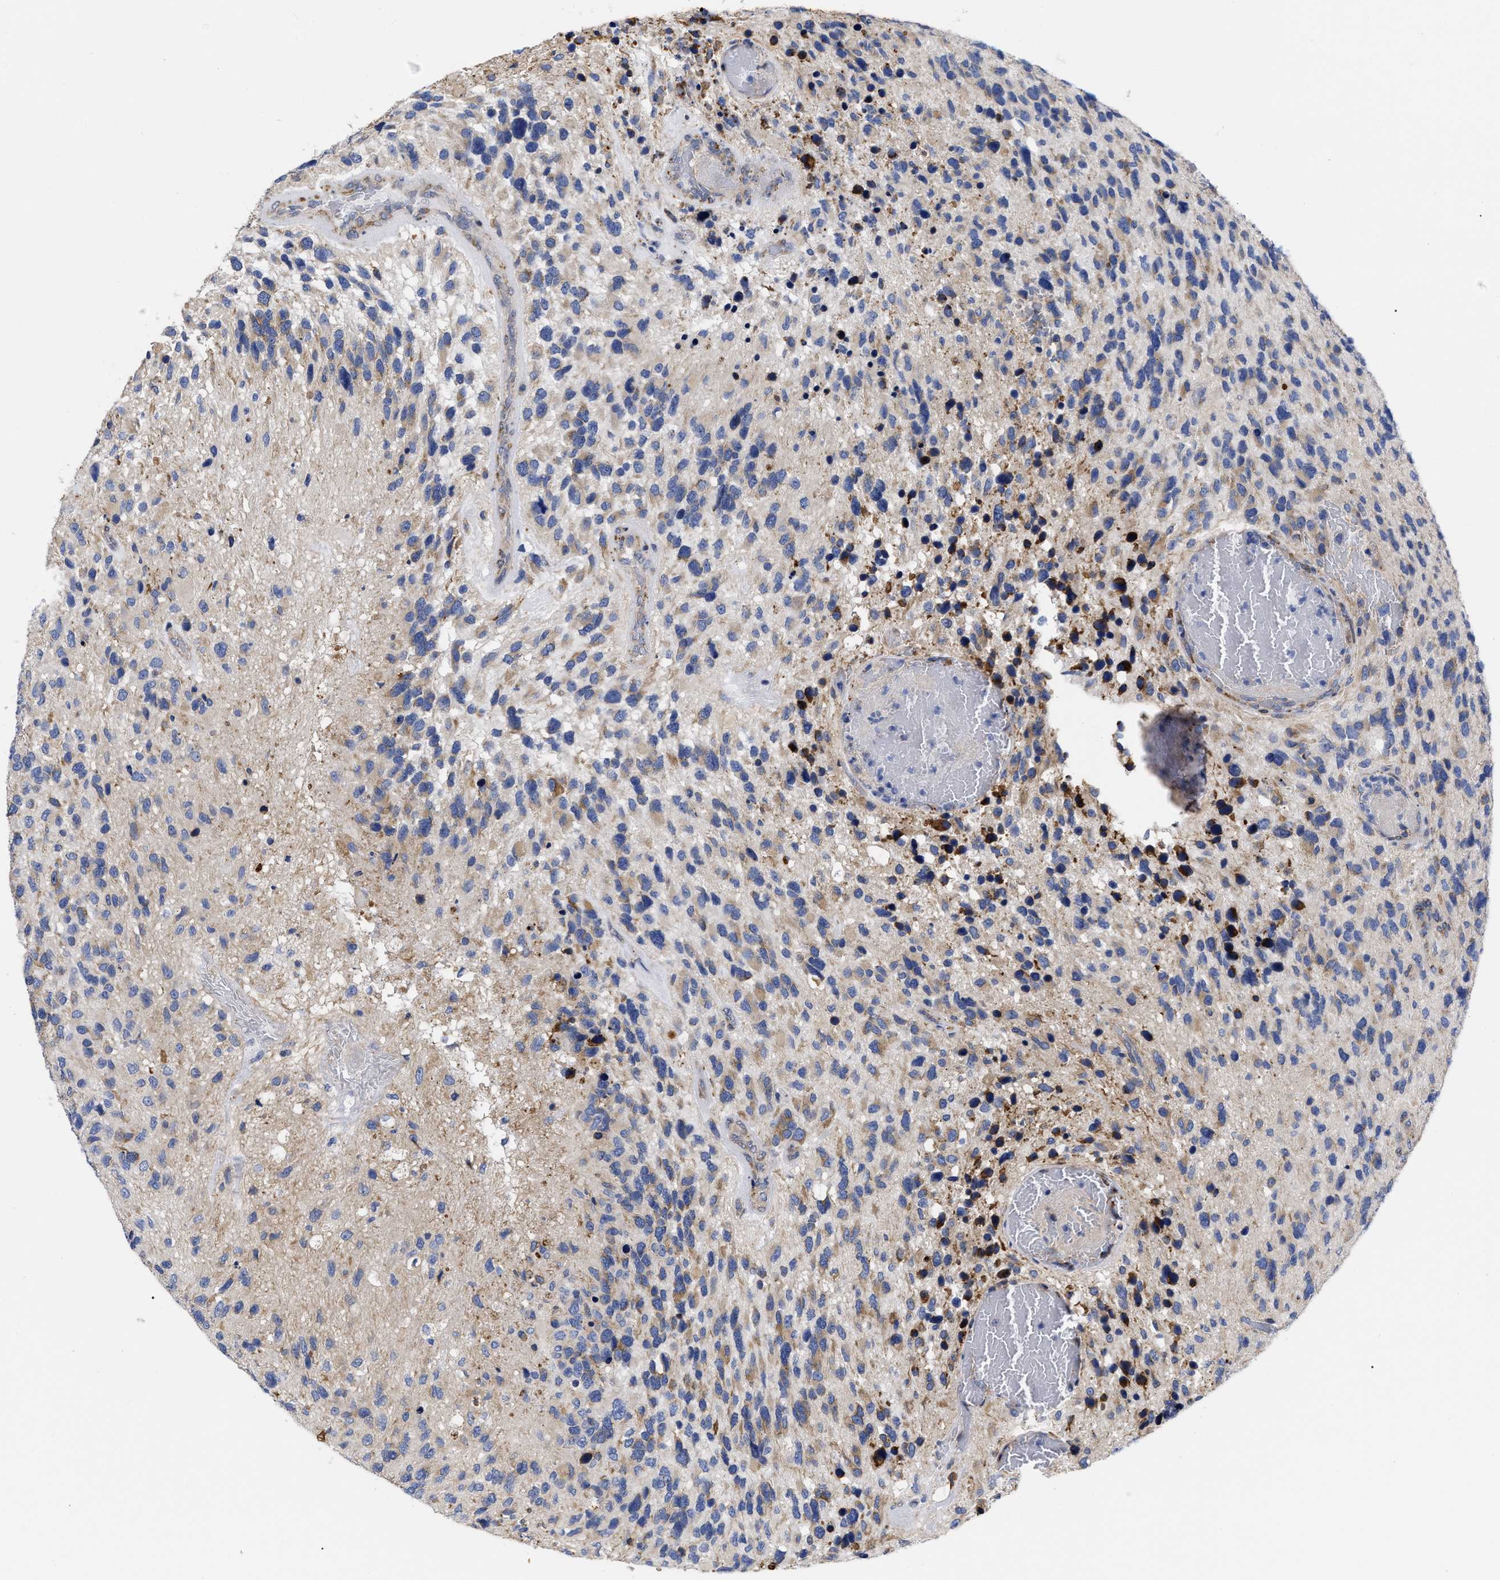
{"staining": {"intensity": "moderate", "quantity": "<25%", "location": "cytoplasmic/membranous"}, "tissue": "glioma", "cell_type": "Tumor cells", "image_type": "cancer", "snomed": [{"axis": "morphology", "description": "Glioma, malignant, High grade"}, {"axis": "topography", "description": "Brain"}], "caption": "Moderate cytoplasmic/membranous positivity for a protein is identified in approximately <25% of tumor cells of malignant glioma (high-grade) using immunohistochemistry (IHC).", "gene": "CFAP298", "patient": {"sex": "female", "age": 58}}